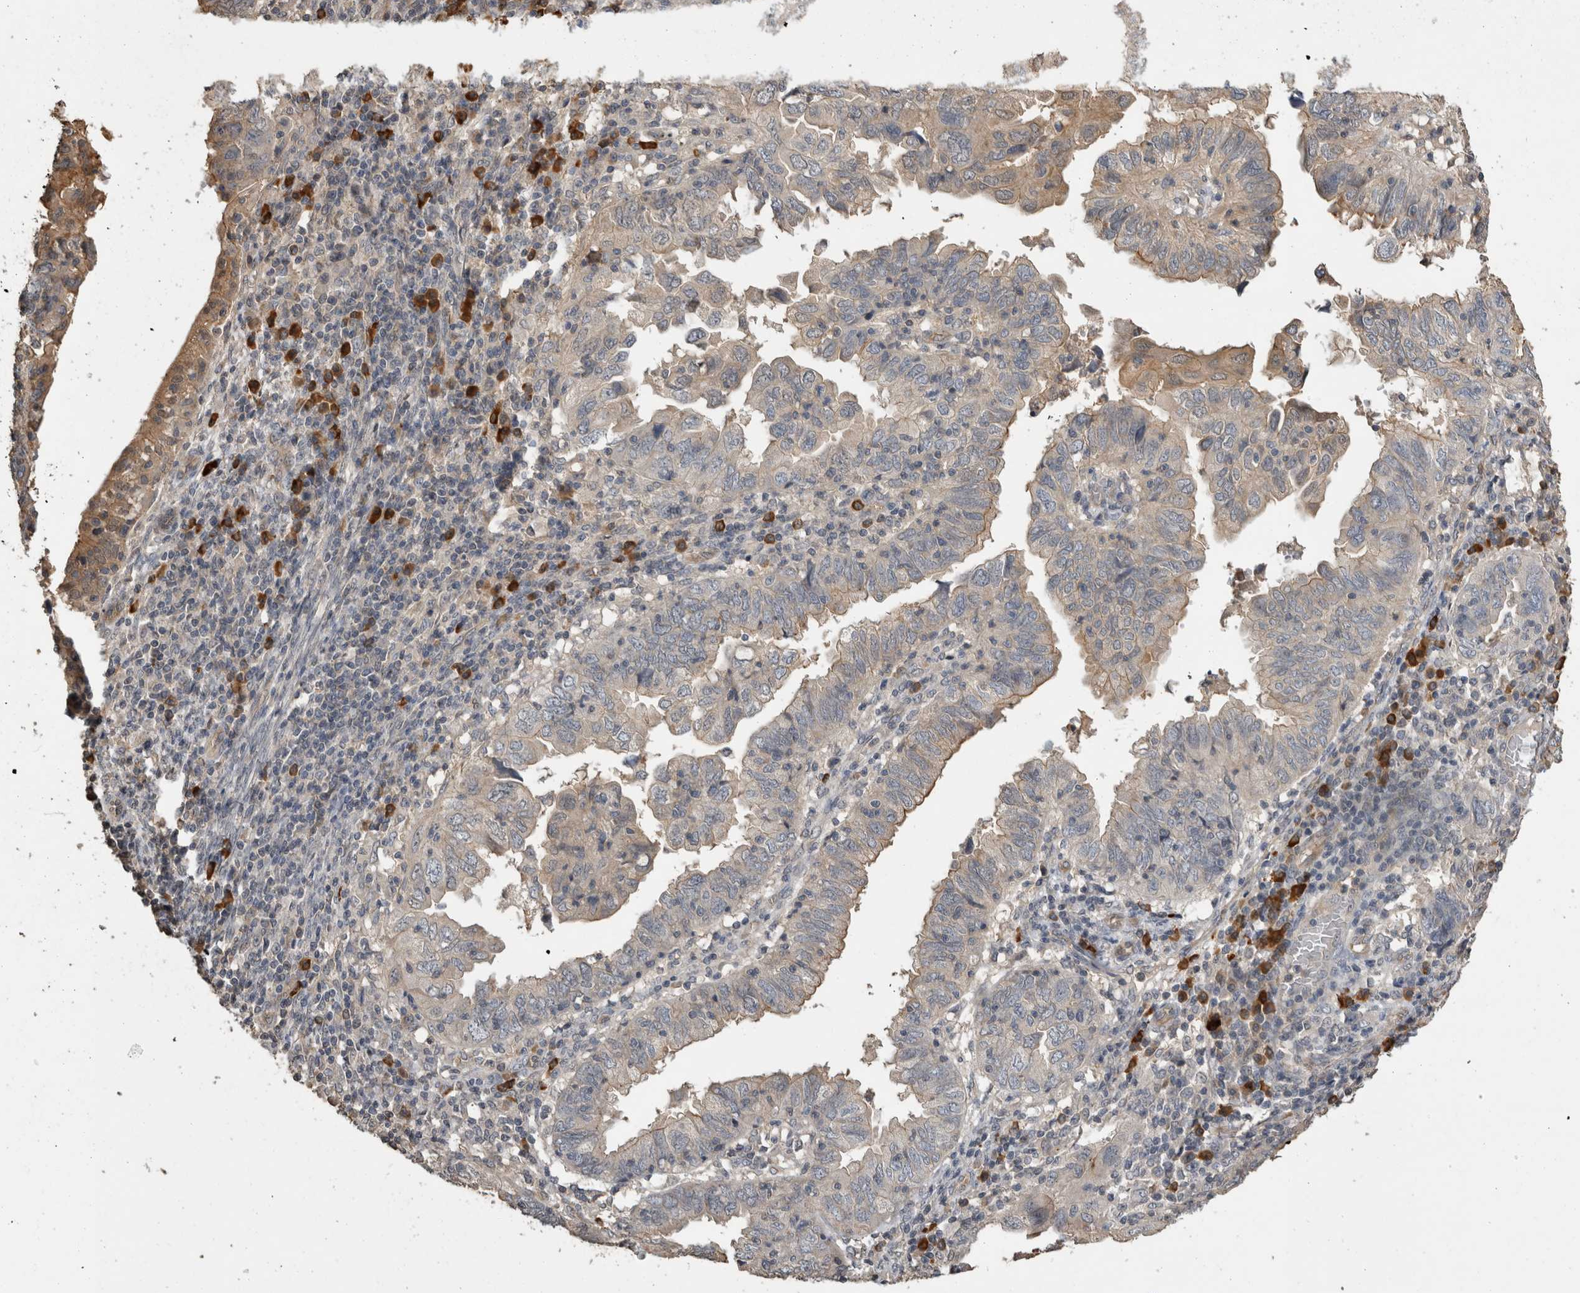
{"staining": {"intensity": "weak", "quantity": "<25%", "location": "cytoplasmic/membranous"}, "tissue": "endometrial cancer", "cell_type": "Tumor cells", "image_type": "cancer", "snomed": [{"axis": "morphology", "description": "Adenocarcinoma, NOS"}, {"axis": "topography", "description": "Uterus"}], "caption": "Immunohistochemistry (IHC) of human endometrial cancer (adenocarcinoma) displays no positivity in tumor cells.", "gene": "RHPN1", "patient": {"sex": "female", "age": 77}}